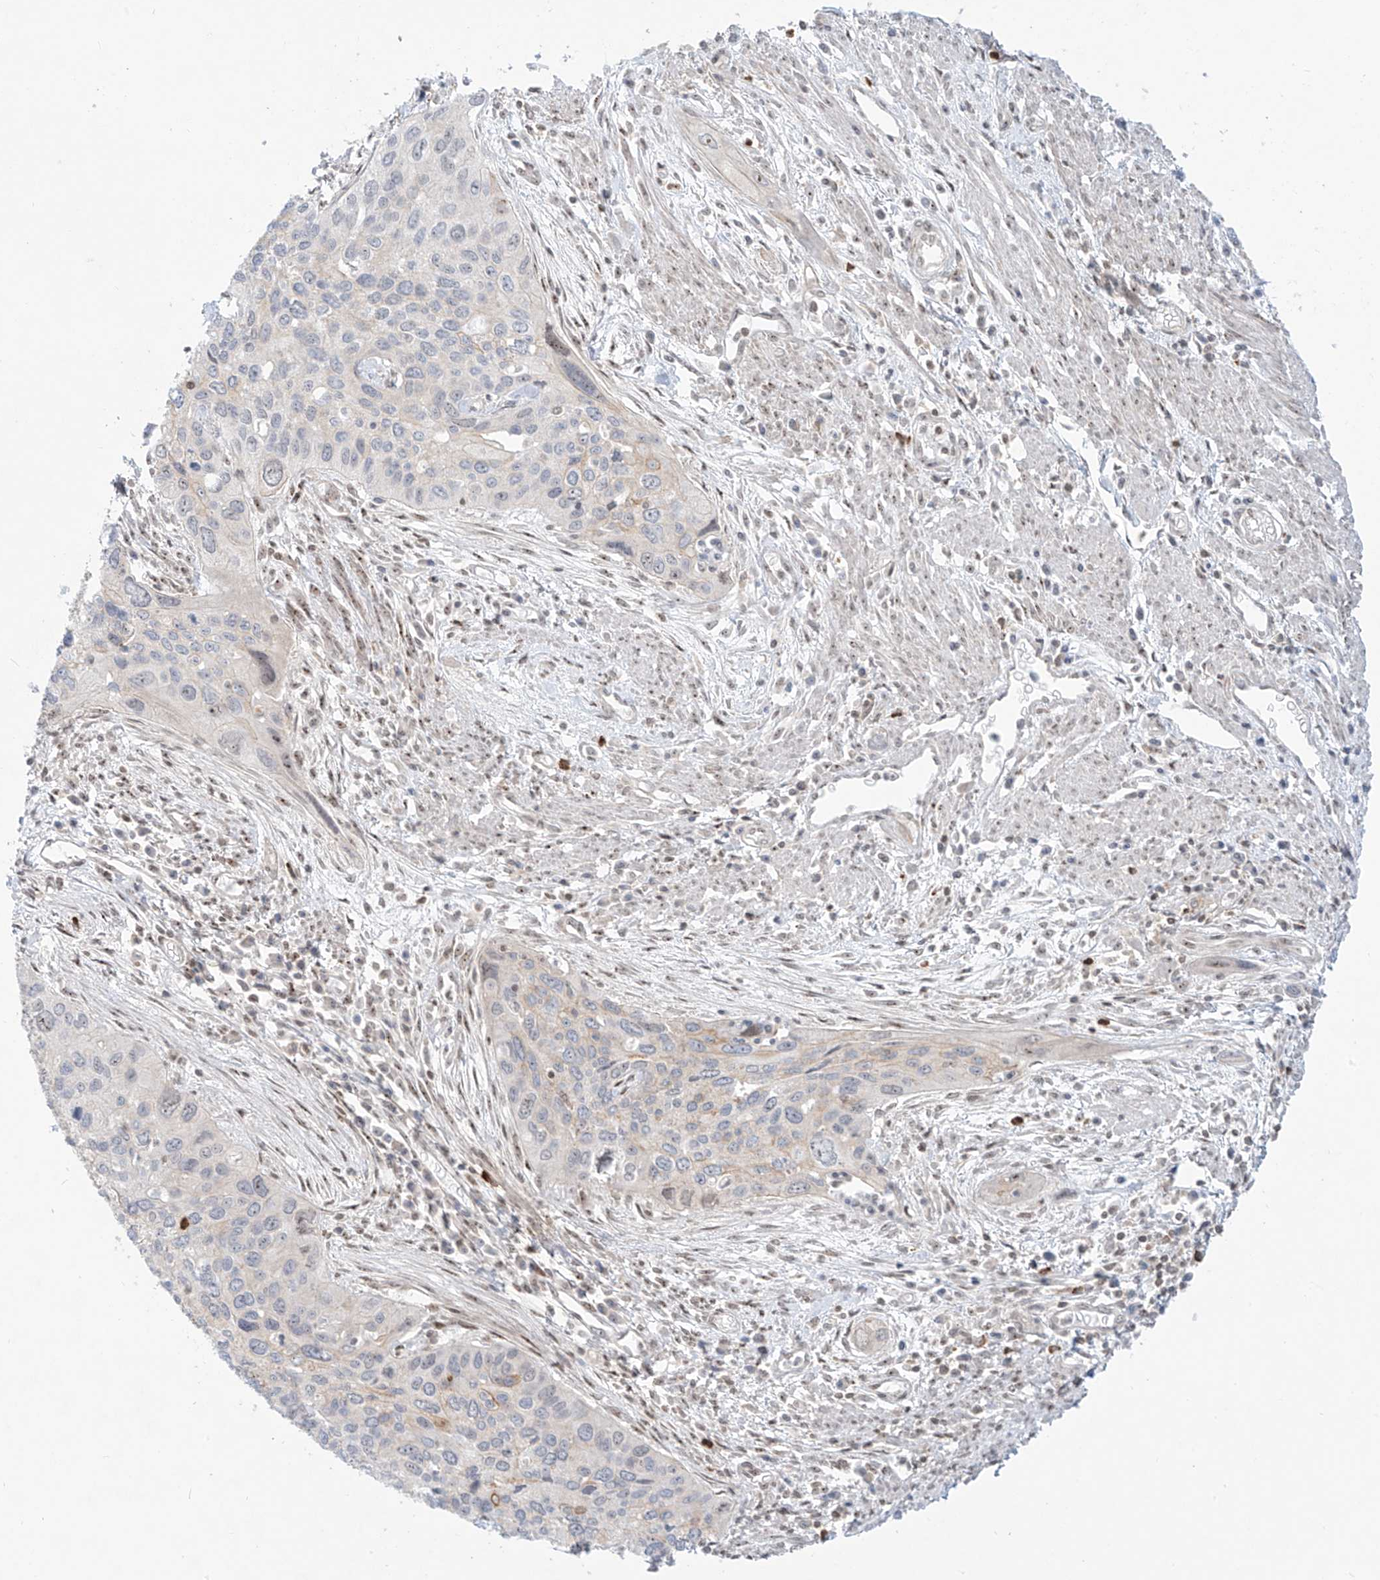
{"staining": {"intensity": "negative", "quantity": "none", "location": "none"}, "tissue": "cervical cancer", "cell_type": "Tumor cells", "image_type": "cancer", "snomed": [{"axis": "morphology", "description": "Squamous cell carcinoma, NOS"}, {"axis": "topography", "description": "Cervix"}], "caption": "A high-resolution image shows immunohistochemistry (IHC) staining of cervical cancer, which shows no significant positivity in tumor cells.", "gene": "ZNF512", "patient": {"sex": "female", "age": 55}}